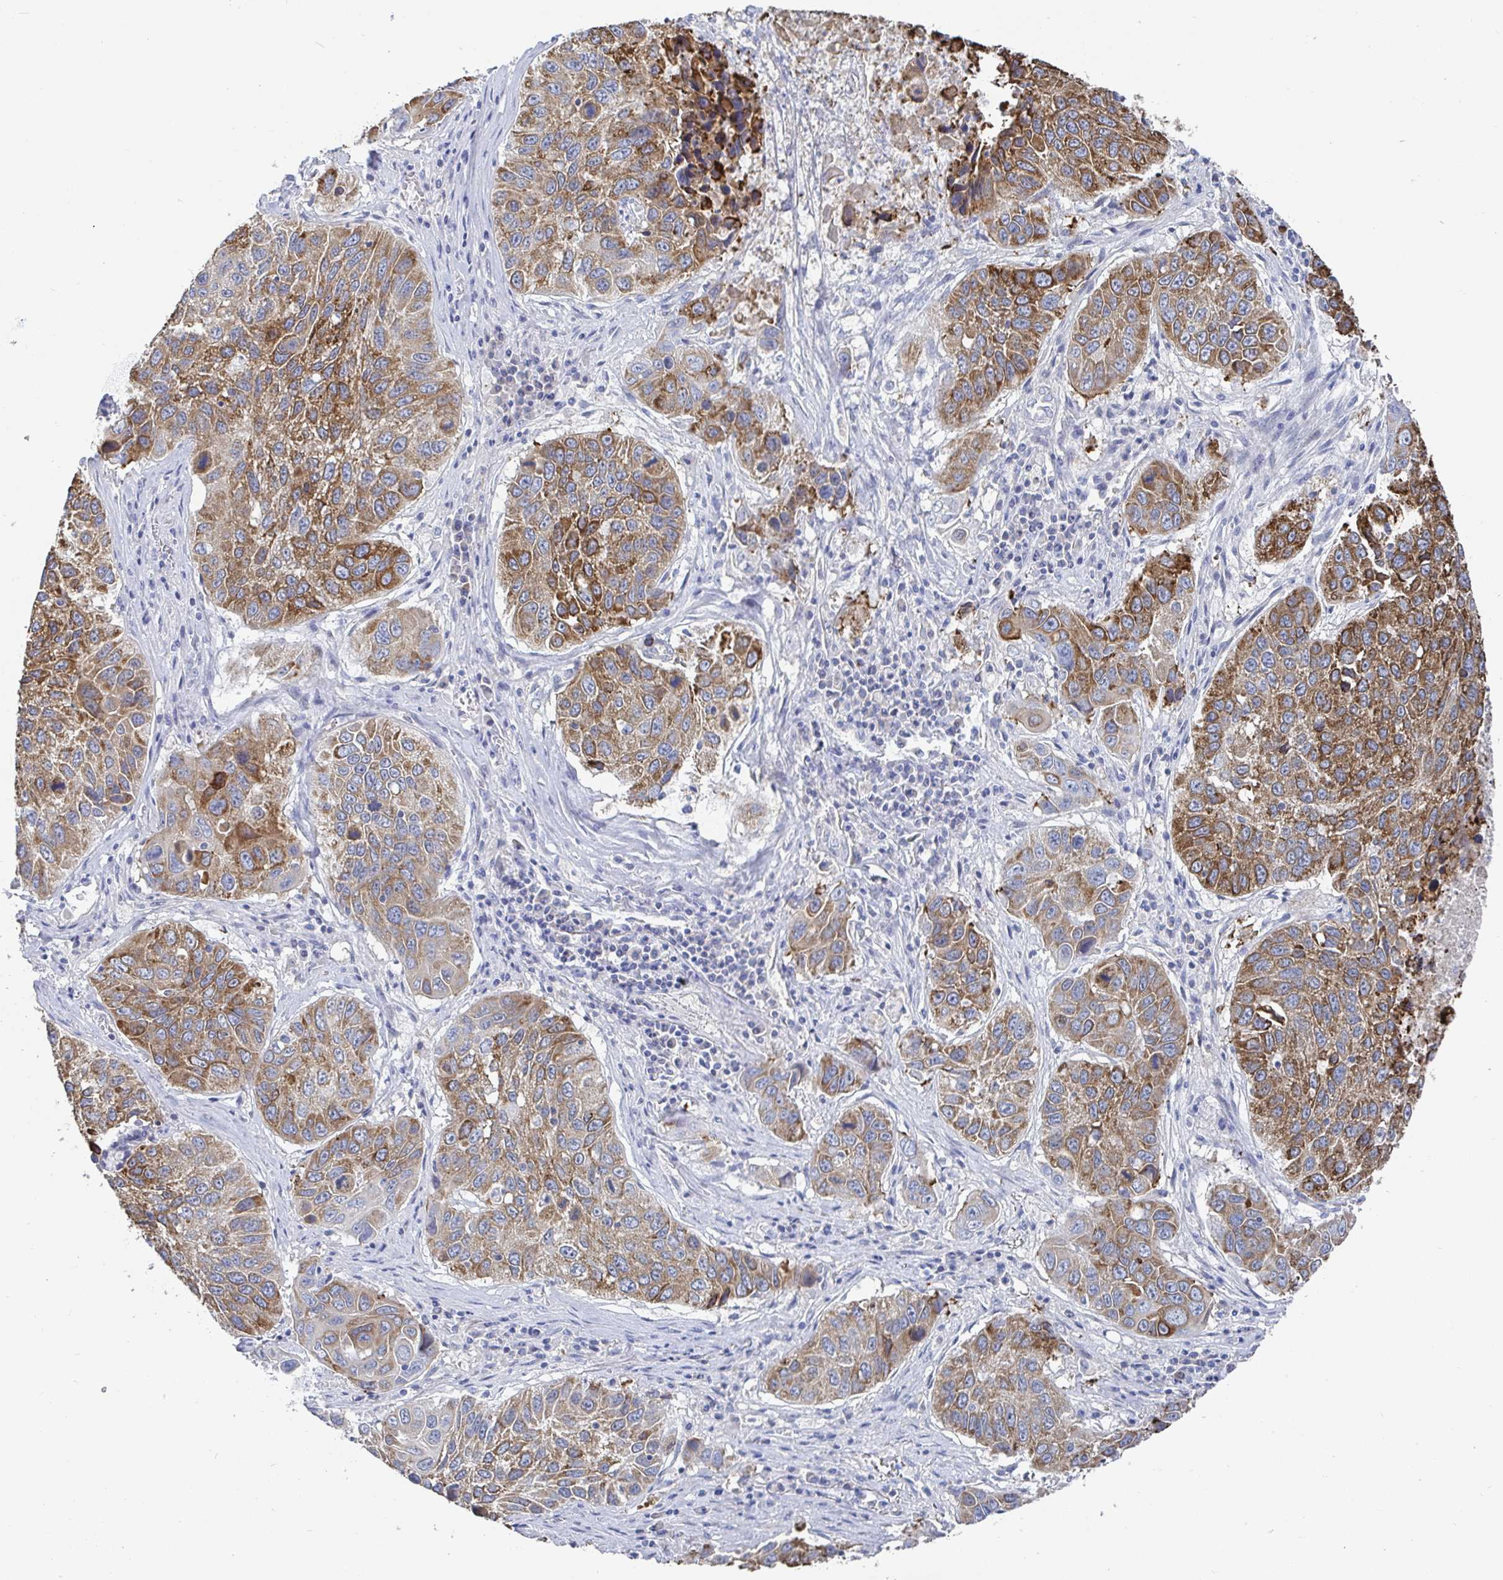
{"staining": {"intensity": "moderate", "quantity": ">75%", "location": "cytoplasmic/membranous"}, "tissue": "lung cancer", "cell_type": "Tumor cells", "image_type": "cancer", "snomed": [{"axis": "morphology", "description": "Squamous cell carcinoma, NOS"}, {"axis": "topography", "description": "Lung"}], "caption": "Lung cancer tissue exhibits moderate cytoplasmic/membranous expression in about >75% of tumor cells, visualized by immunohistochemistry.", "gene": "ZNF430", "patient": {"sex": "female", "age": 61}}